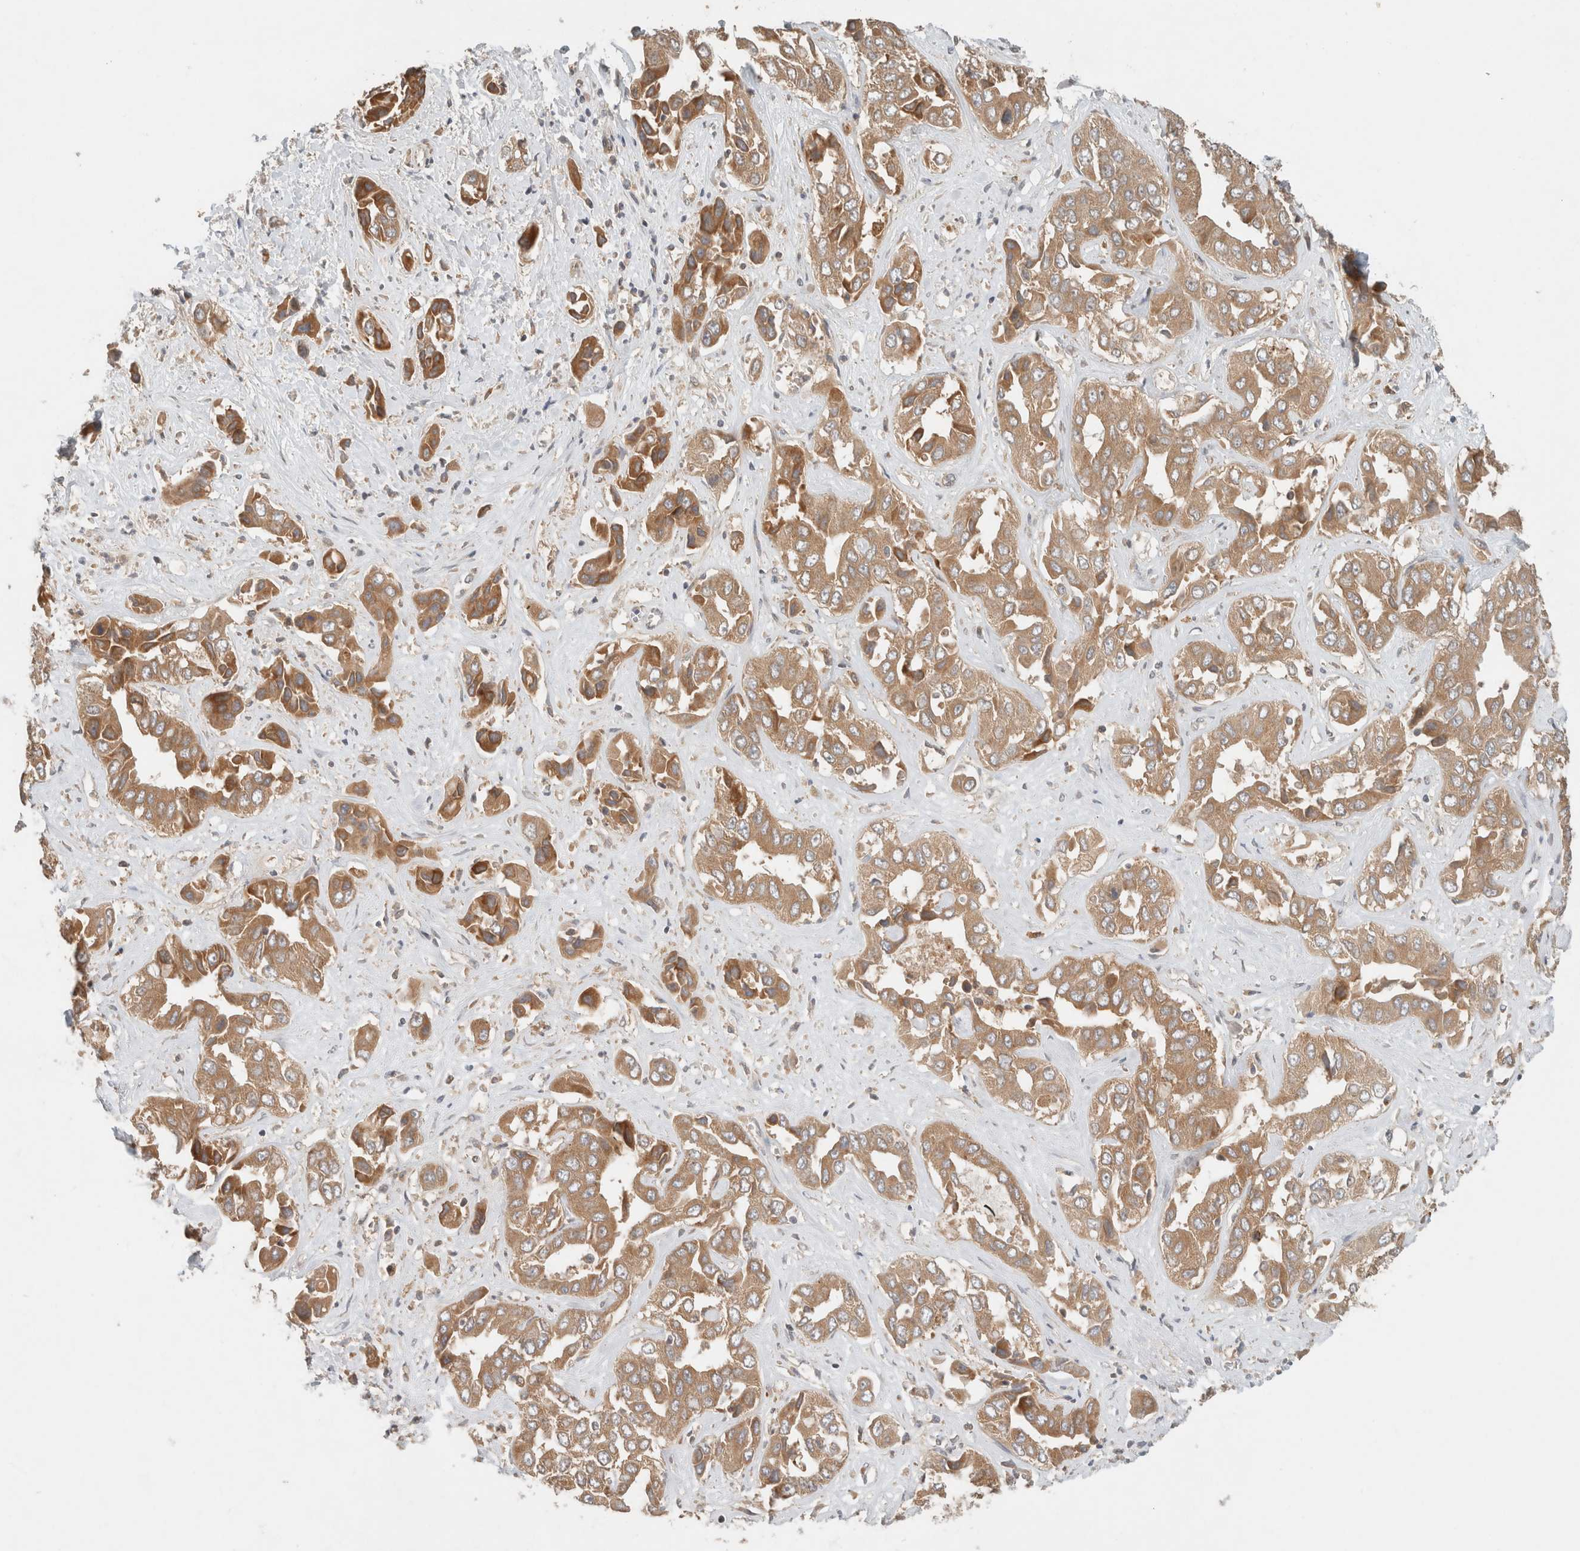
{"staining": {"intensity": "moderate", "quantity": ">75%", "location": "cytoplasmic/membranous"}, "tissue": "liver cancer", "cell_type": "Tumor cells", "image_type": "cancer", "snomed": [{"axis": "morphology", "description": "Cholangiocarcinoma"}, {"axis": "topography", "description": "Liver"}], "caption": "Moderate cytoplasmic/membranous protein expression is appreciated in approximately >75% of tumor cells in liver cancer (cholangiocarcinoma).", "gene": "ARFGEF2", "patient": {"sex": "female", "age": 52}}